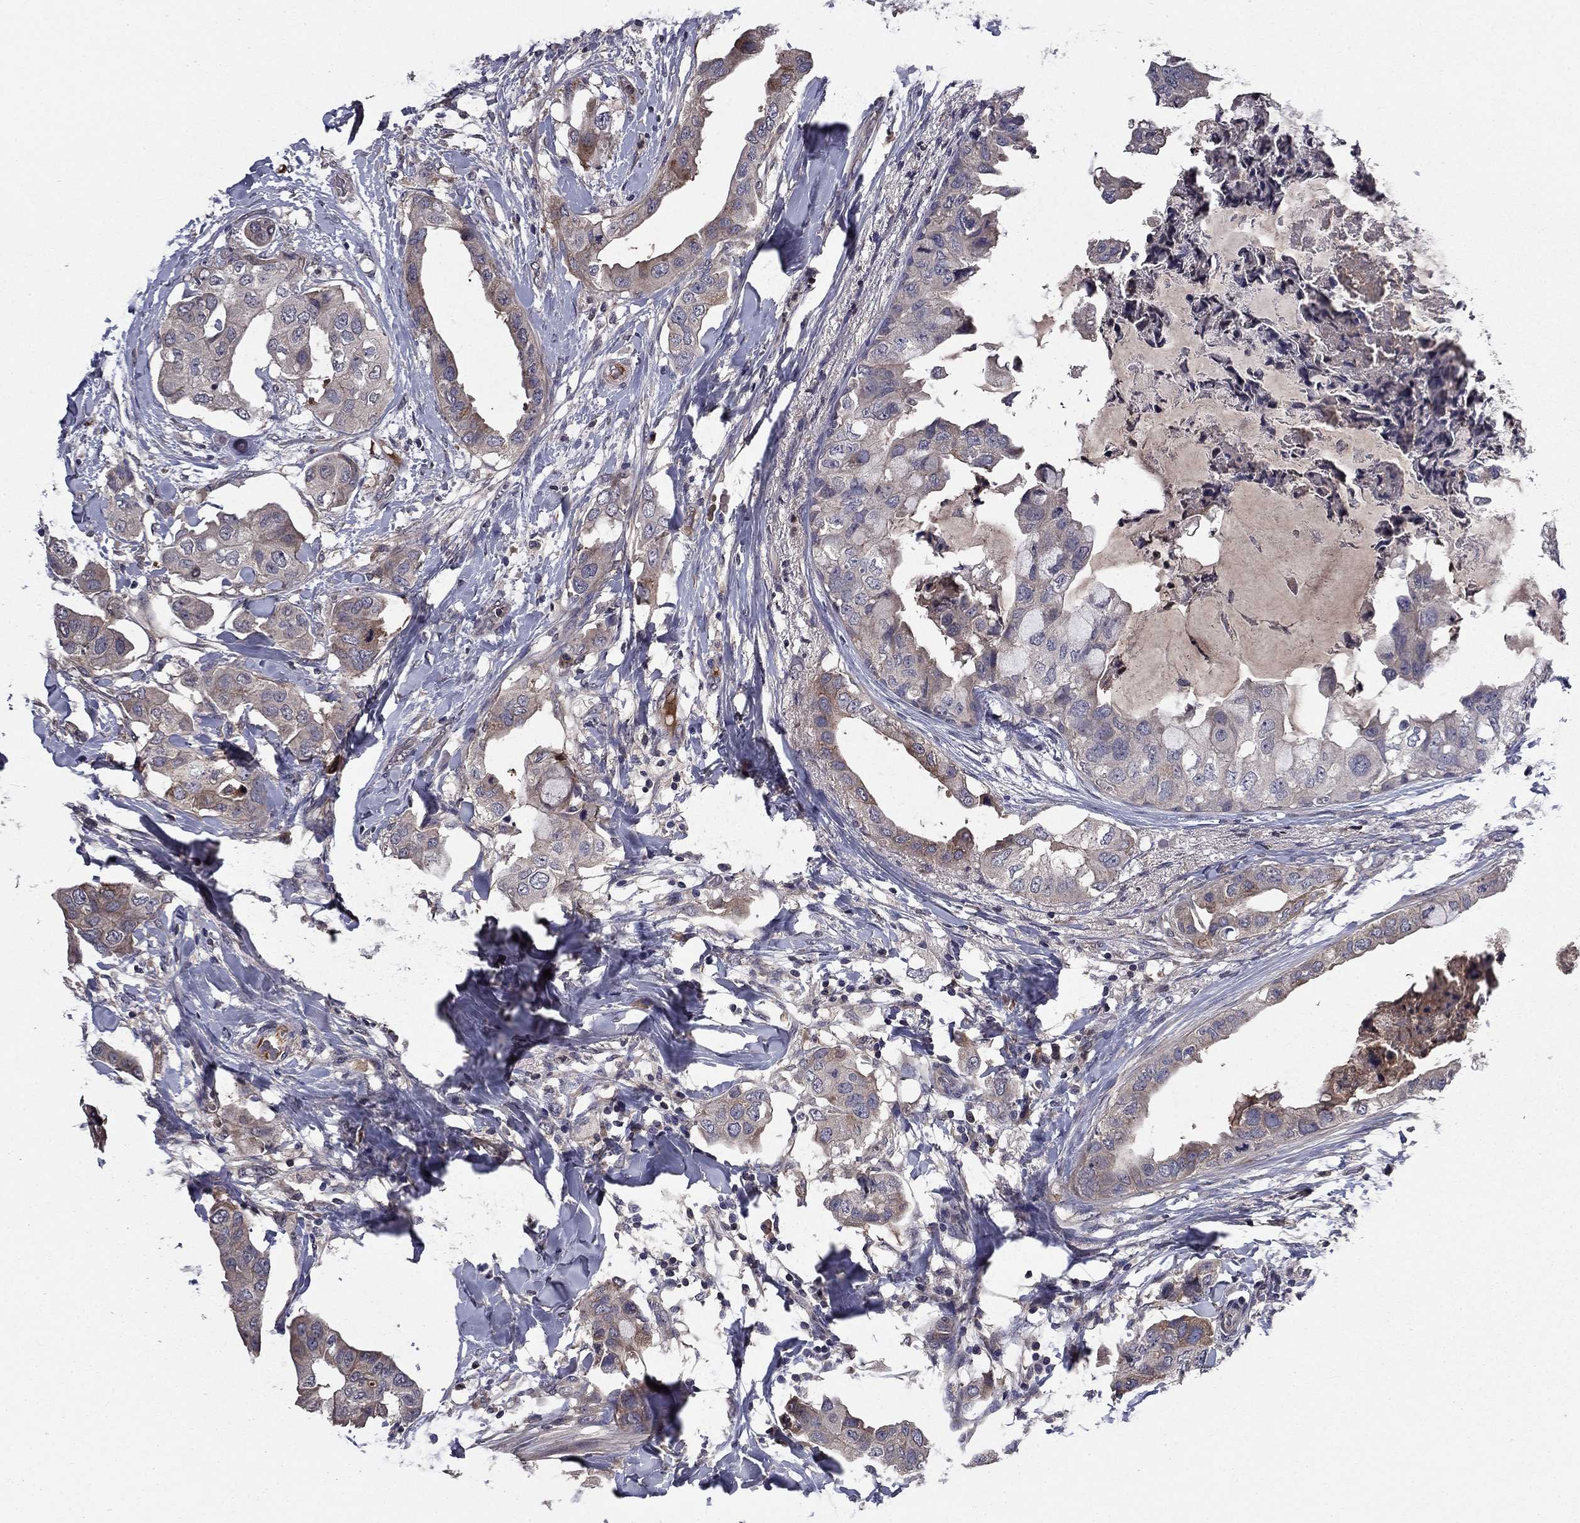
{"staining": {"intensity": "weak", "quantity": "<25%", "location": "cytoplasmic/membranous"}, "tissue": "breast cancer", "cell_type": "Tumor cells", "image_type": "cancer", "snomed": [{"axis": "morphology", "description": "Normal tissue, NOS"}, {"axis": "morphology", "description": "Duct carcinoma"}, {"axis": "topography", "description": "Breast"}], "caption": "High power microscopy image of an immunohistochemistry micrograph of breast cancer (intraductal carcinoma), revealing no significant staining in tumor cells. (Stains: DAB immunohistochemistry (IHC) with hematoxylin counter stain, Microscopy: brightfield microscopy at high magnification).", "gene": "PROS1", "patient": {"sex": "female", "age": 40}}